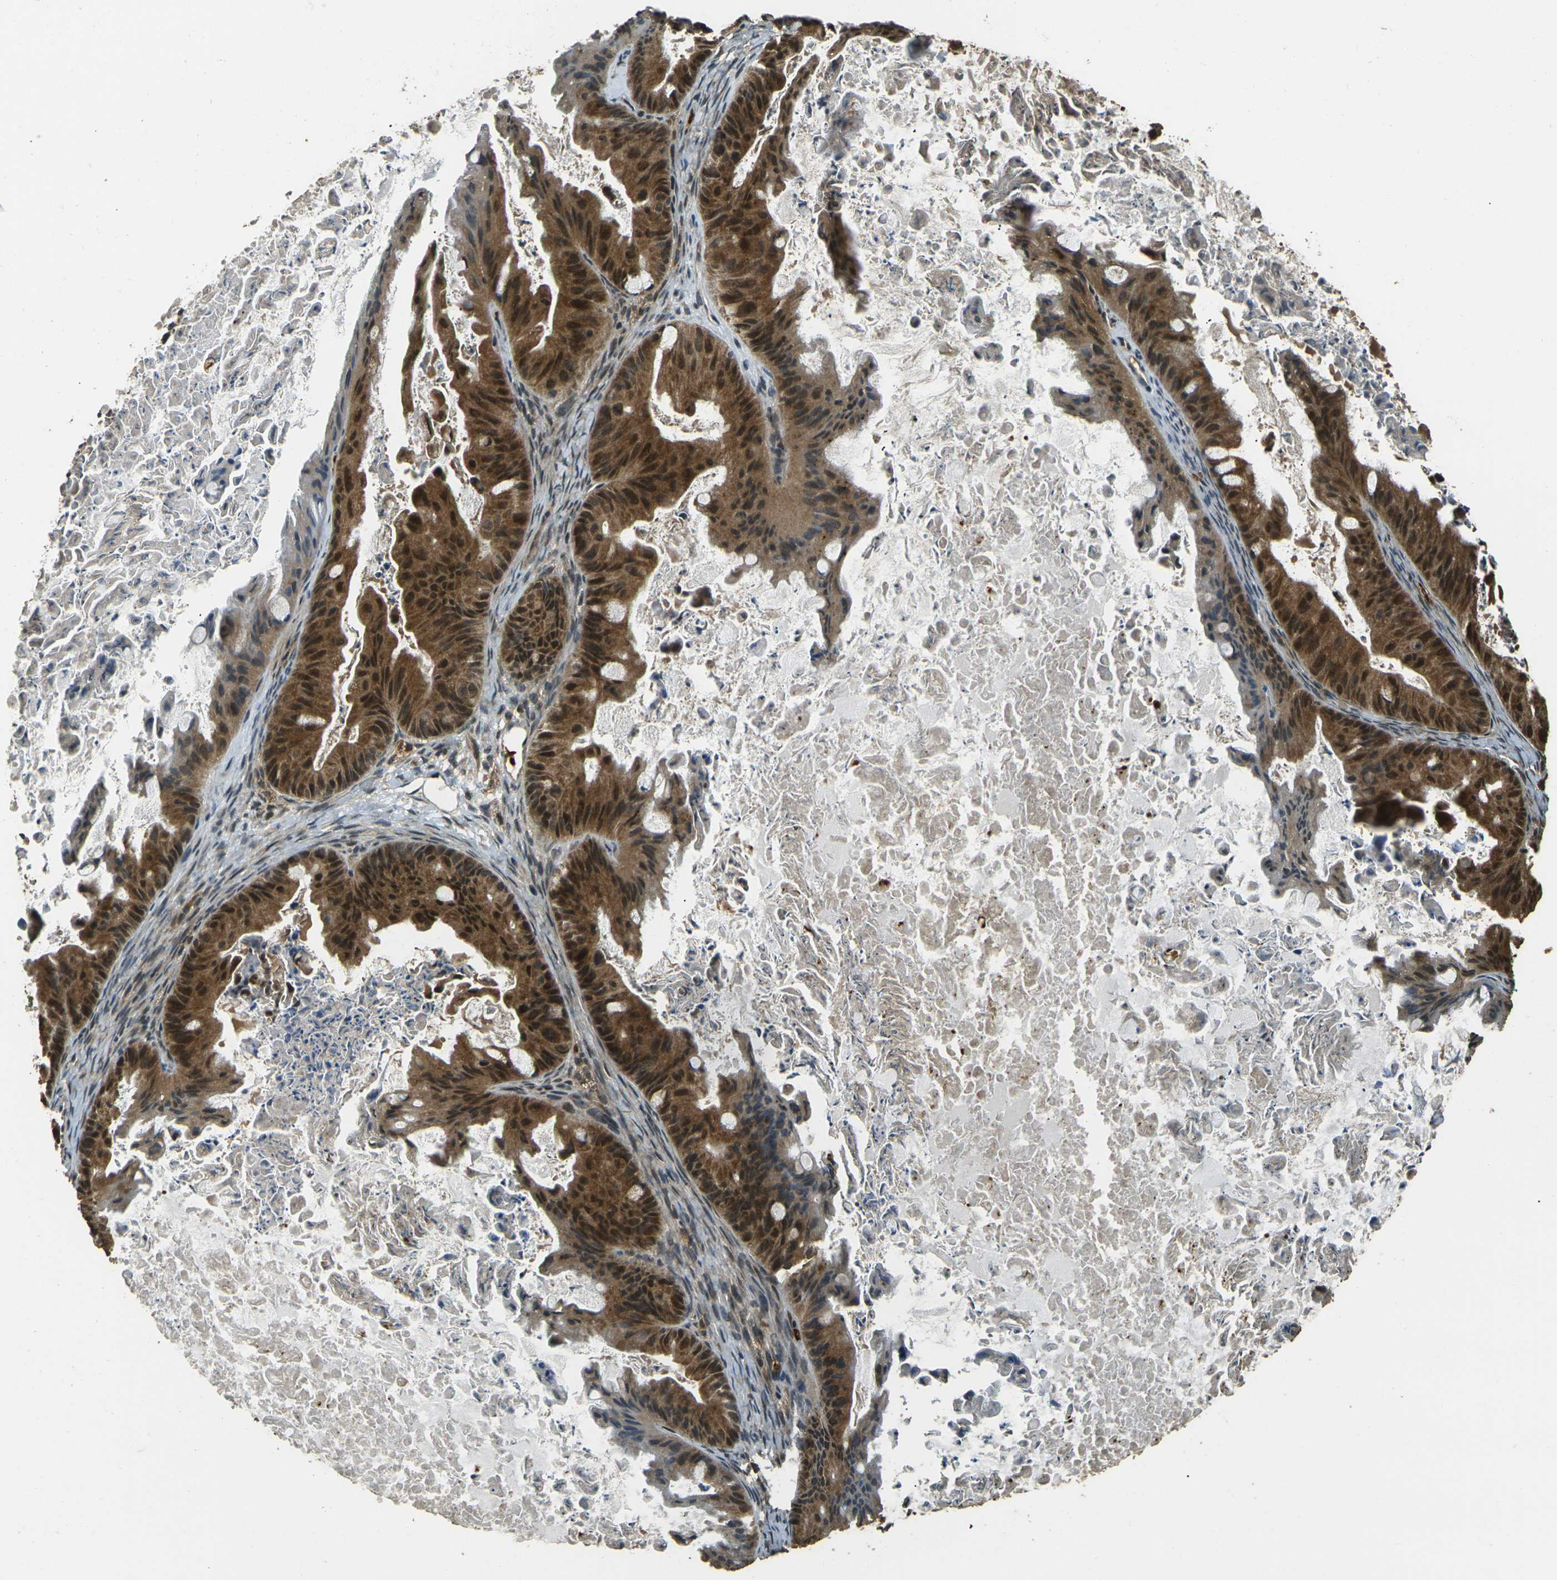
{"staining": {"intensity": "strong", "quantity": ">75%", "location": "cytoplasmic/membranous,nuclear"}, "tissue": "ovarian cancer", "cell_type": "Tumor cells", "image_type": "cancer", "snomed": [{"axis": "morphology", "description": "Cystadenocarcinoma, mucinous, NOS"}, {"axis": "topography", "description": "Ovary"}], "caption": "Immunohistochemistry staining of ovarian mucinous cystadenocarcinoma, which displays high levels of strong cytoplasmic/membranous and nuclear expression in approximately >75% of tumor cells indicating strong cytoplasmic/membranous and nuclear protein staining. The staining was performed using DAB (3,3'-diaminobenzidine) (brown) for protein detection and nuclei were counterstained in hematoxylin (blue).", "gene": "TOR1A", "patient": {"sex": "female", "age": 37}}